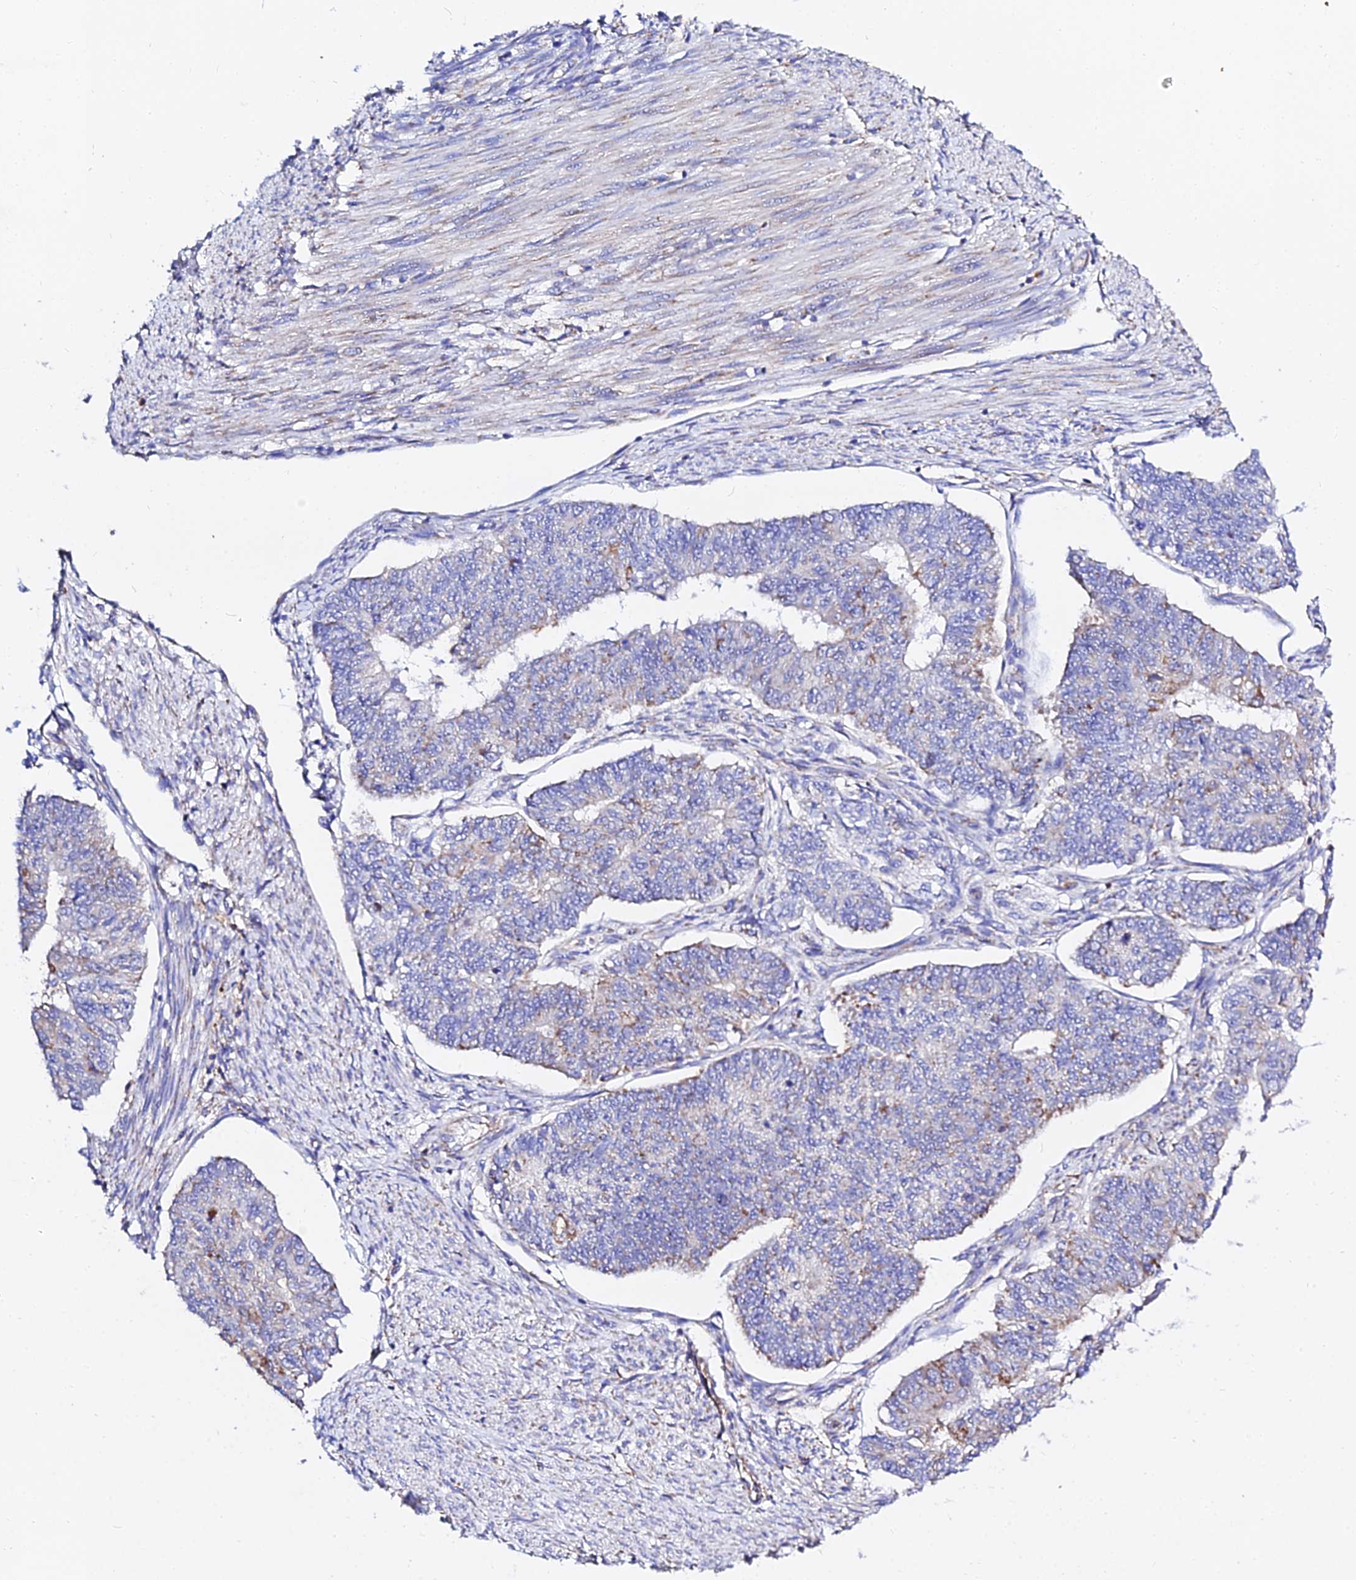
{"staining": {"intensity": "negative", "quantity": "none", "location": "none"}, "tissue": "endometrial cancer", "cell_type": "Tumor cells", "image_type": "cancer", "snomed": [{"axis": "morphology", "description": "Adenocarcinoma, NOS"}, {"axis": "topography", "description": "Endometrium"}], "caption": "This is an immunohistochemistry (IHC) micrograph of human endometrial adenocarcinoma. There is no positivity in tumor cells.", "gene": "ZNF573", "patient": {"sex": "female", "age": 32}}